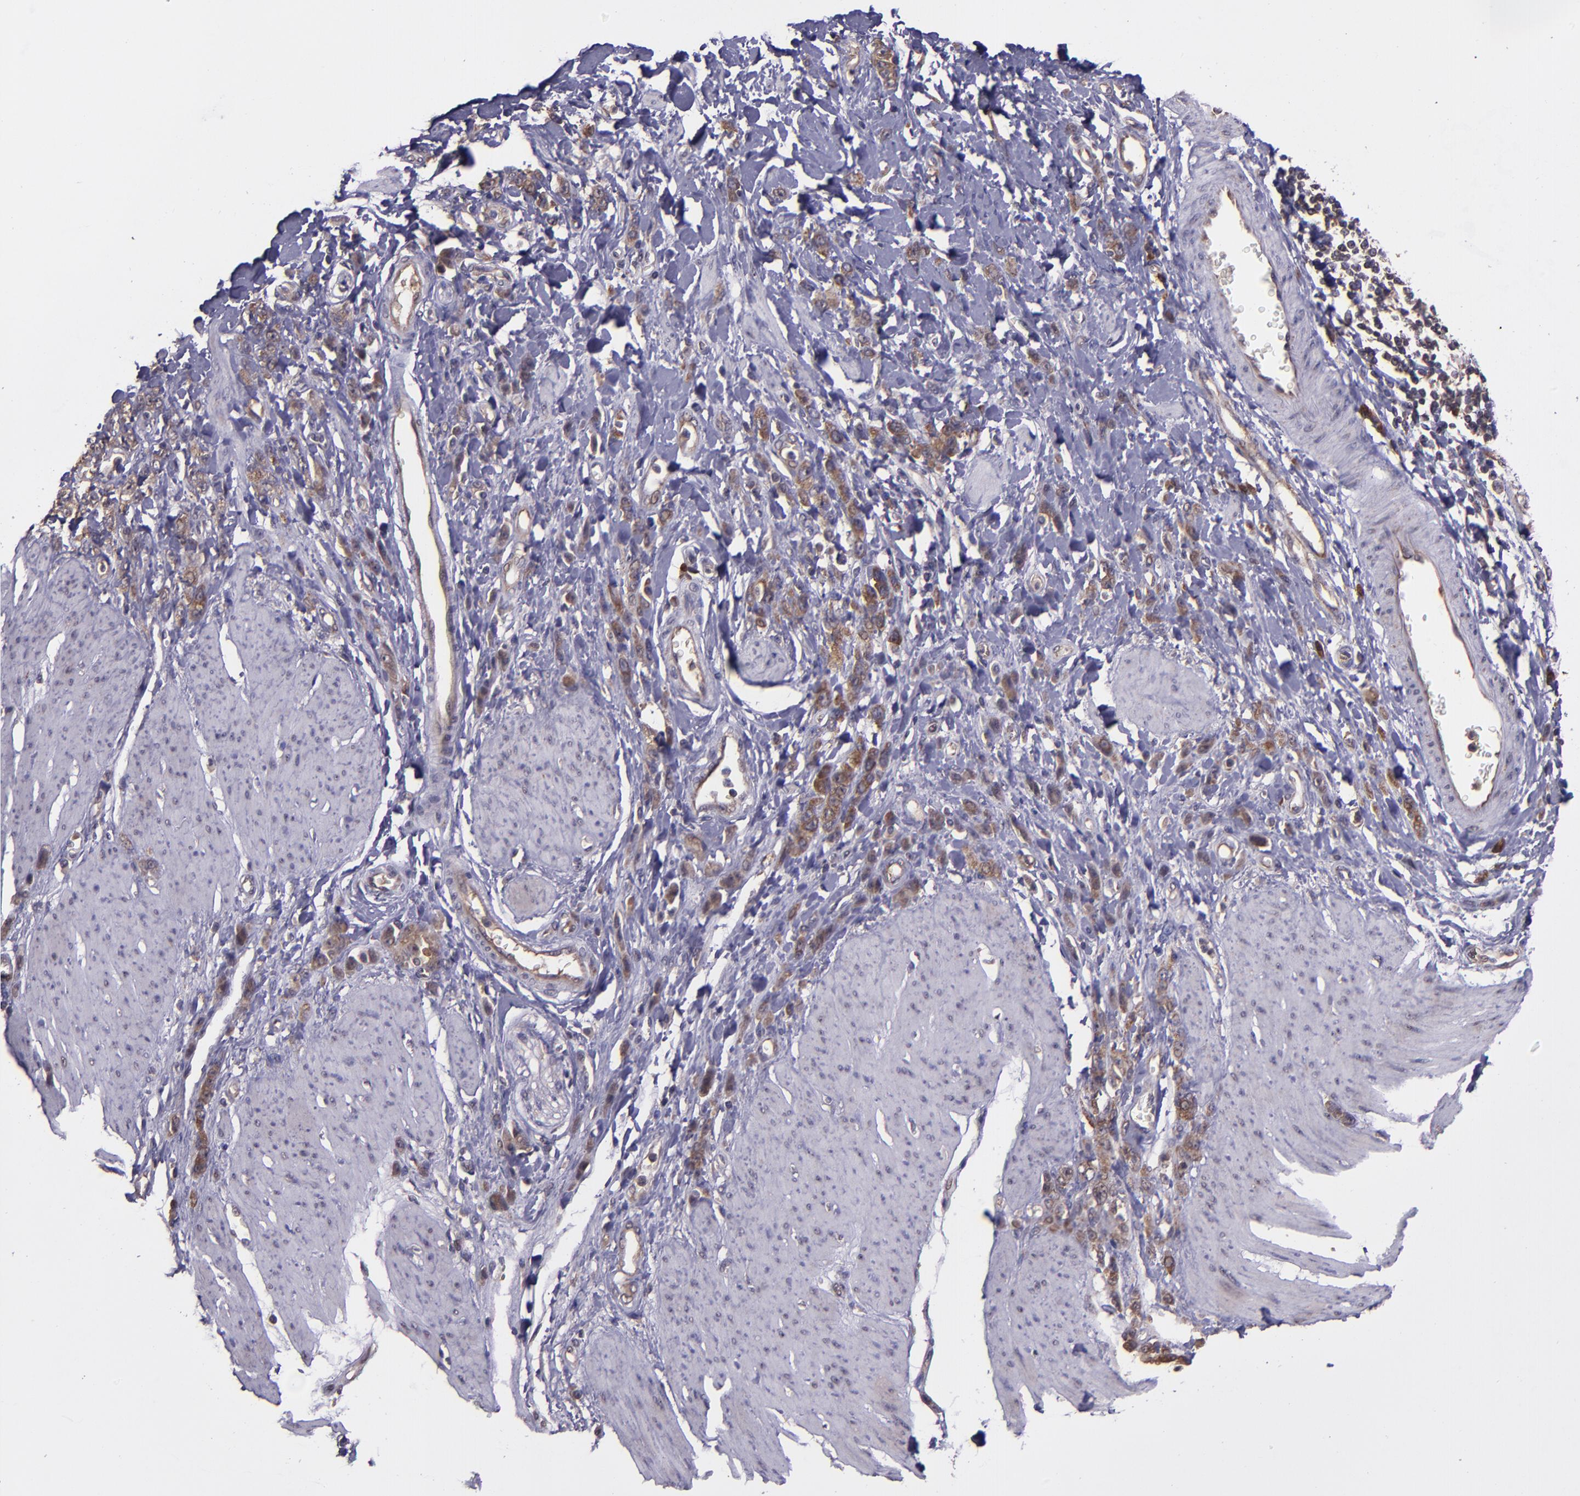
{"staining": {"intensity": "strong", "quantity": ">75%", "location": "cytoplasmic/membranous"}, "tissue": "stomach cancer", "cell_type": "Tumor cells", "image_type": "cancer", "snomed": [{"axis": "morphology", "description": "Normal tissue, NOS"}, {"axis": "morphology", "description": "Adenocarcinoma, NOS"}, {"axis": "topography", "description": "Stomach"}], "caption": "Protein staining of adenocarcinoma (stomach) tissue demonstrates strong cytoplasmic/membranous positivity in approximately >75% of tumor cells.", "gene": "USP51", "patient": {"sex": "male", "age": 82}}